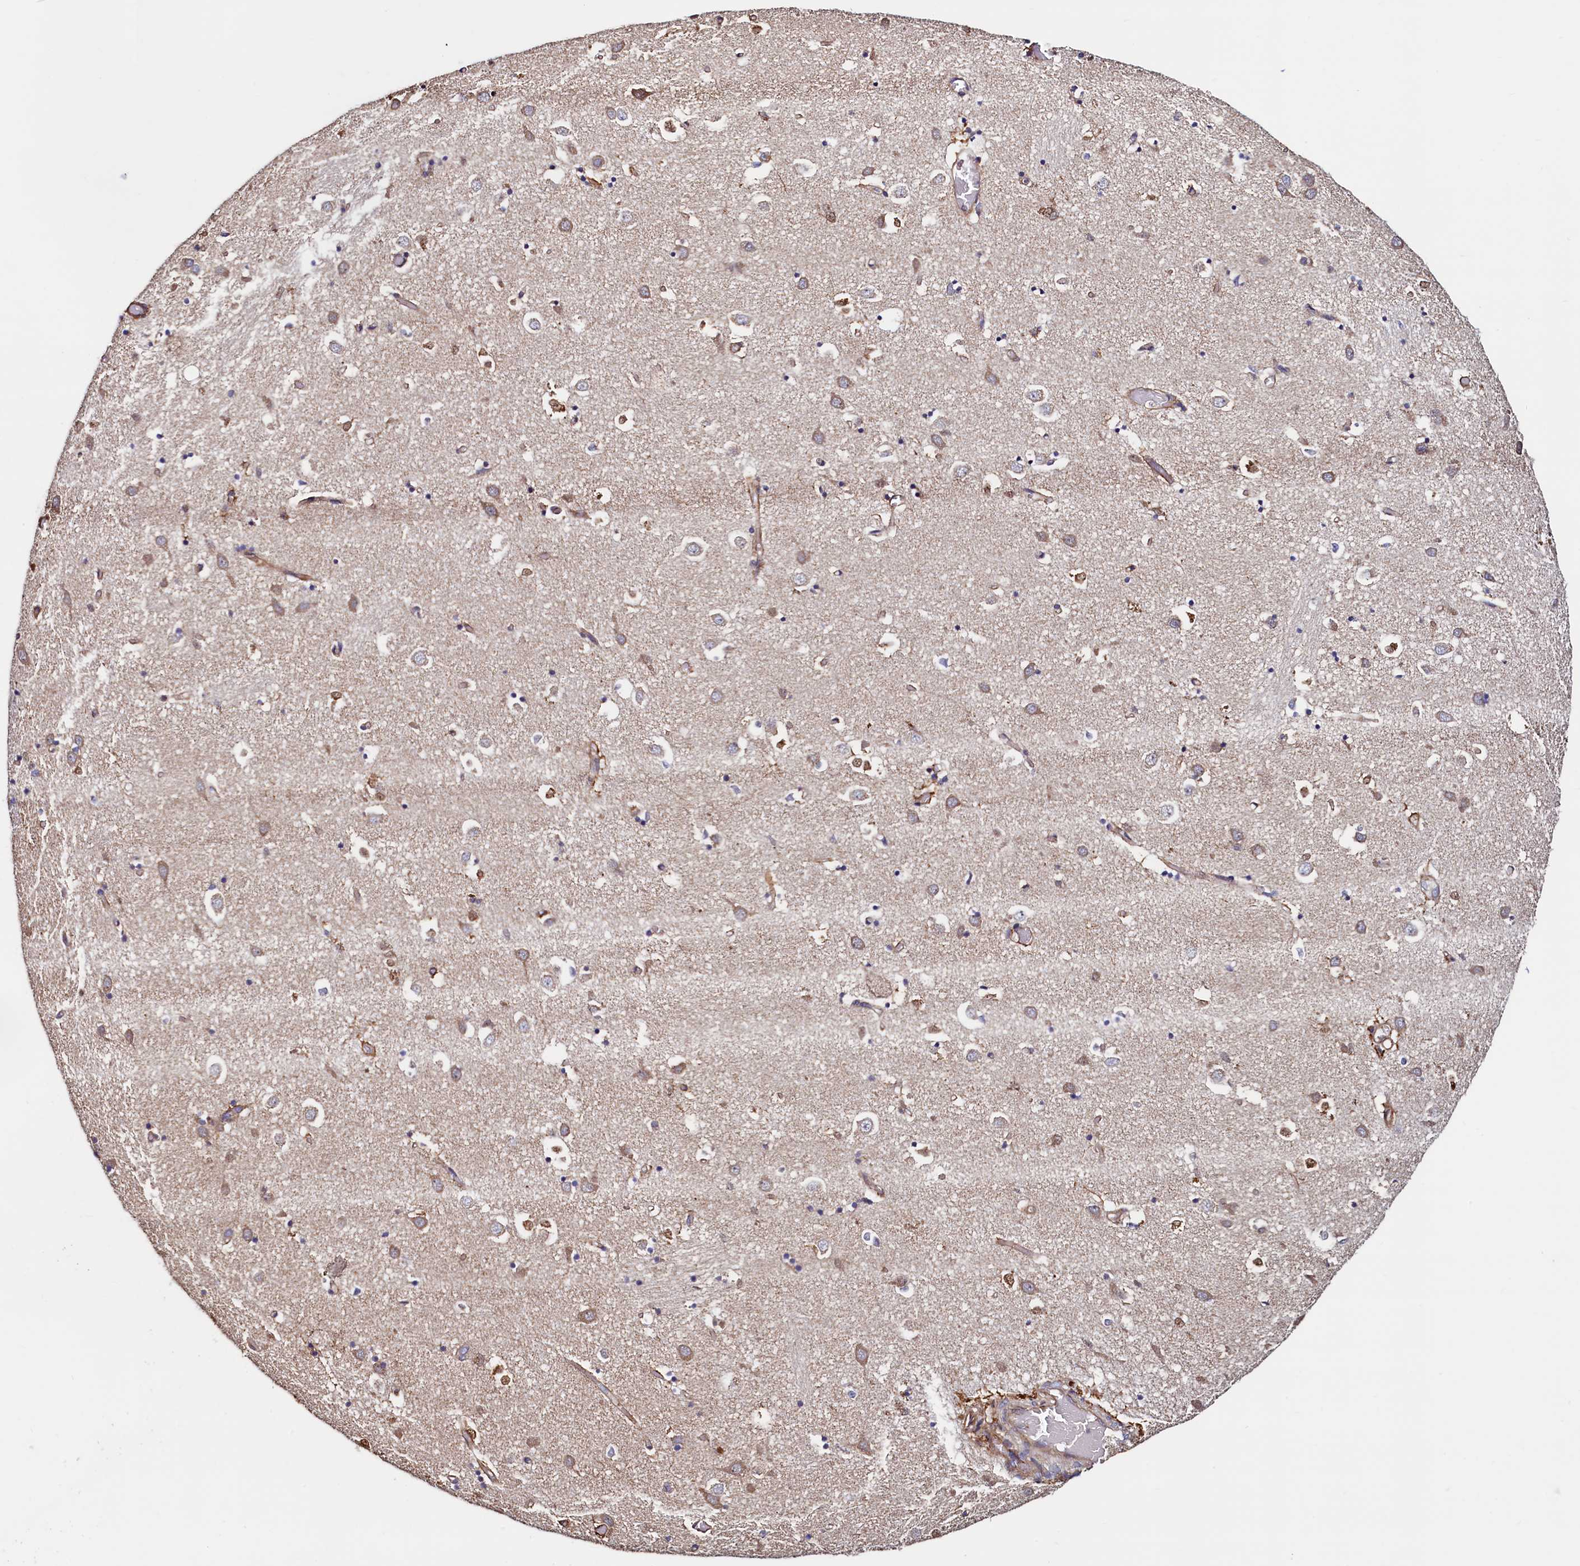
{"staining": {"intensity": "moderate", "quantity": "<25%", "location": "cytoplasmic/membranous"}, "tissue": "caudate", "cell_type": "Glial cells", "image_type": "normal", "snomed": [{"axis": "morphology", "description": "Normal tissue, NOS"}, {"axis": "topography", "description": "Lateral ventricle wall"}], "caption": "An image showing moderate cytoplasmic/membranous expression in about <25% of glial cells in benign caudate, as visualized by brown immunohistochemical staining.", "gene": "ATXN2L", "patient": {"sex": "male", "age": 70}}